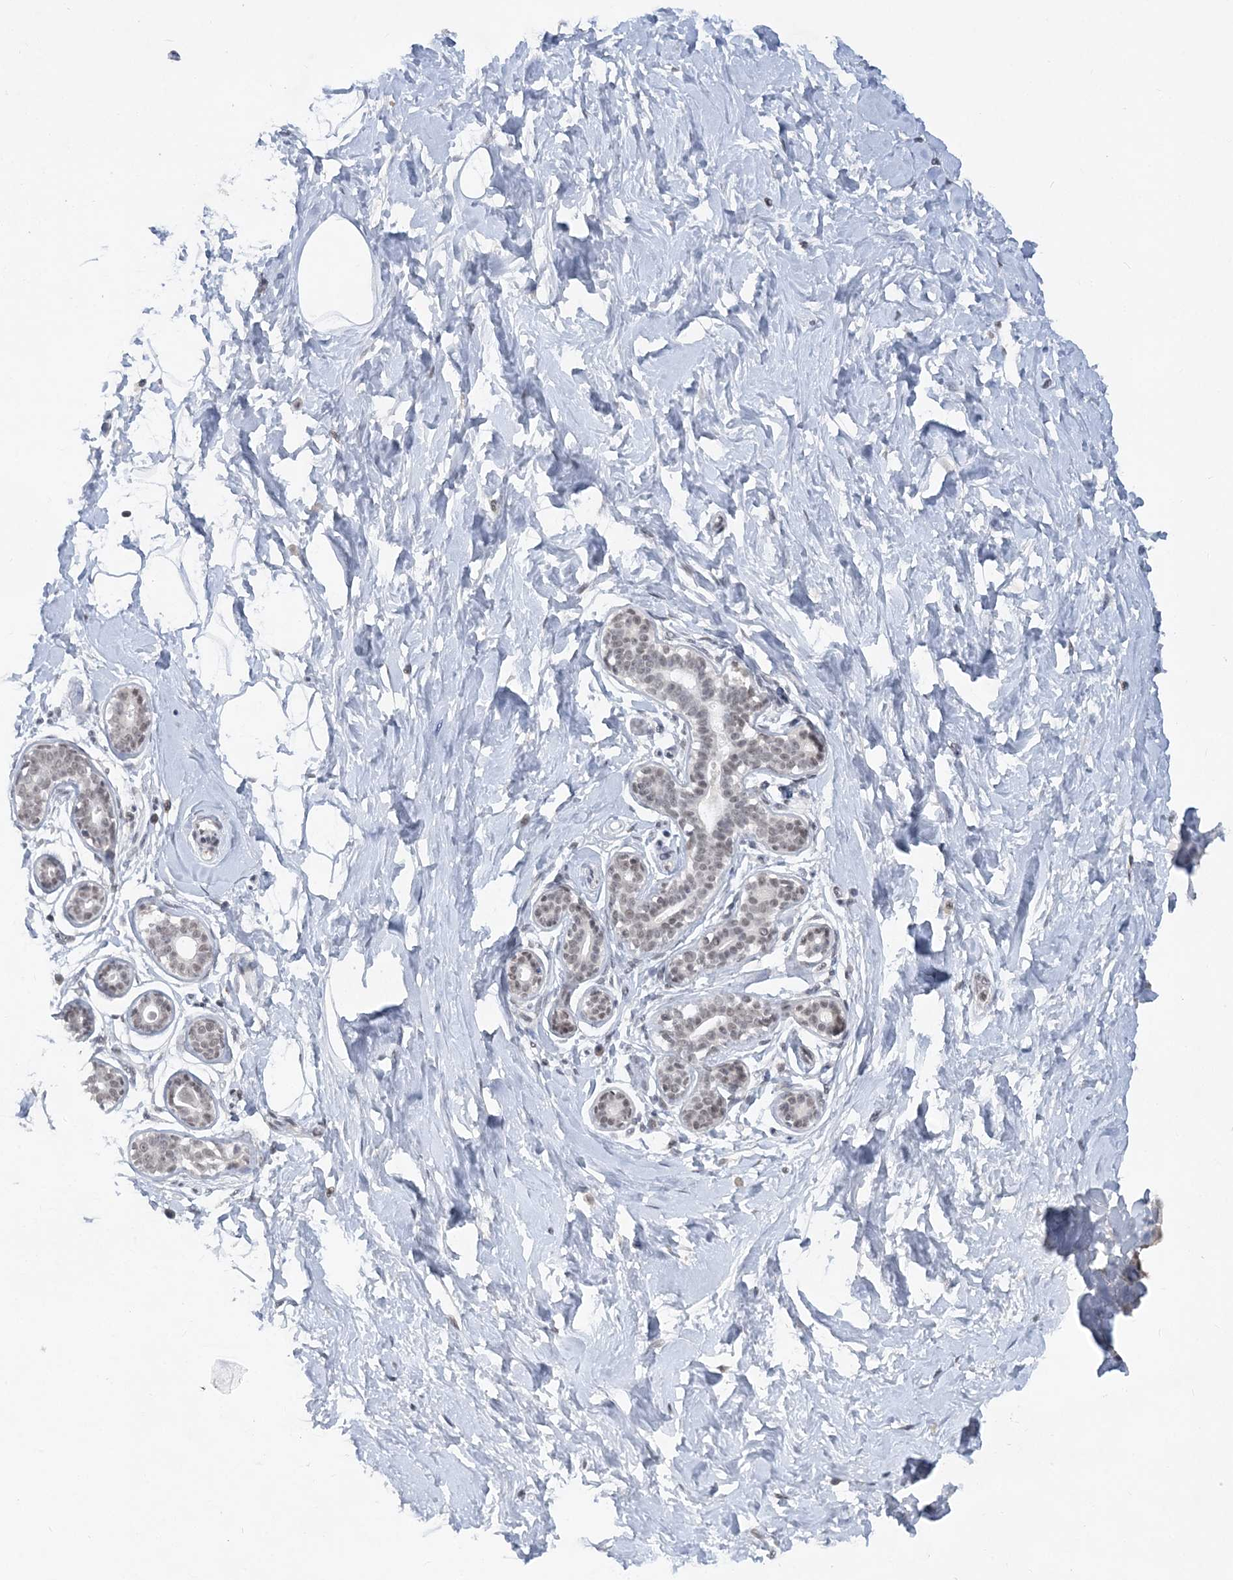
{"staining": {"intensity": "negative", "quantity": "none", "location": "none"}, "tissue": "breast", "cell_type": "Adipocytes", "image_type": "normal", "snomed": [{"axis": "morphology", "description": "Normal tissue, NOS"}, {"axis": "morphology", "description": "Adenoma, NOS"}, {"axis": "topography", "description": "Breast"}], "caption": "This is an immunohistochemistry histopathology image of benign human breast. There is no positivity in adipocytes.", "gene": "KMT2D", "patient": {"sex": "female", "age": 23}}